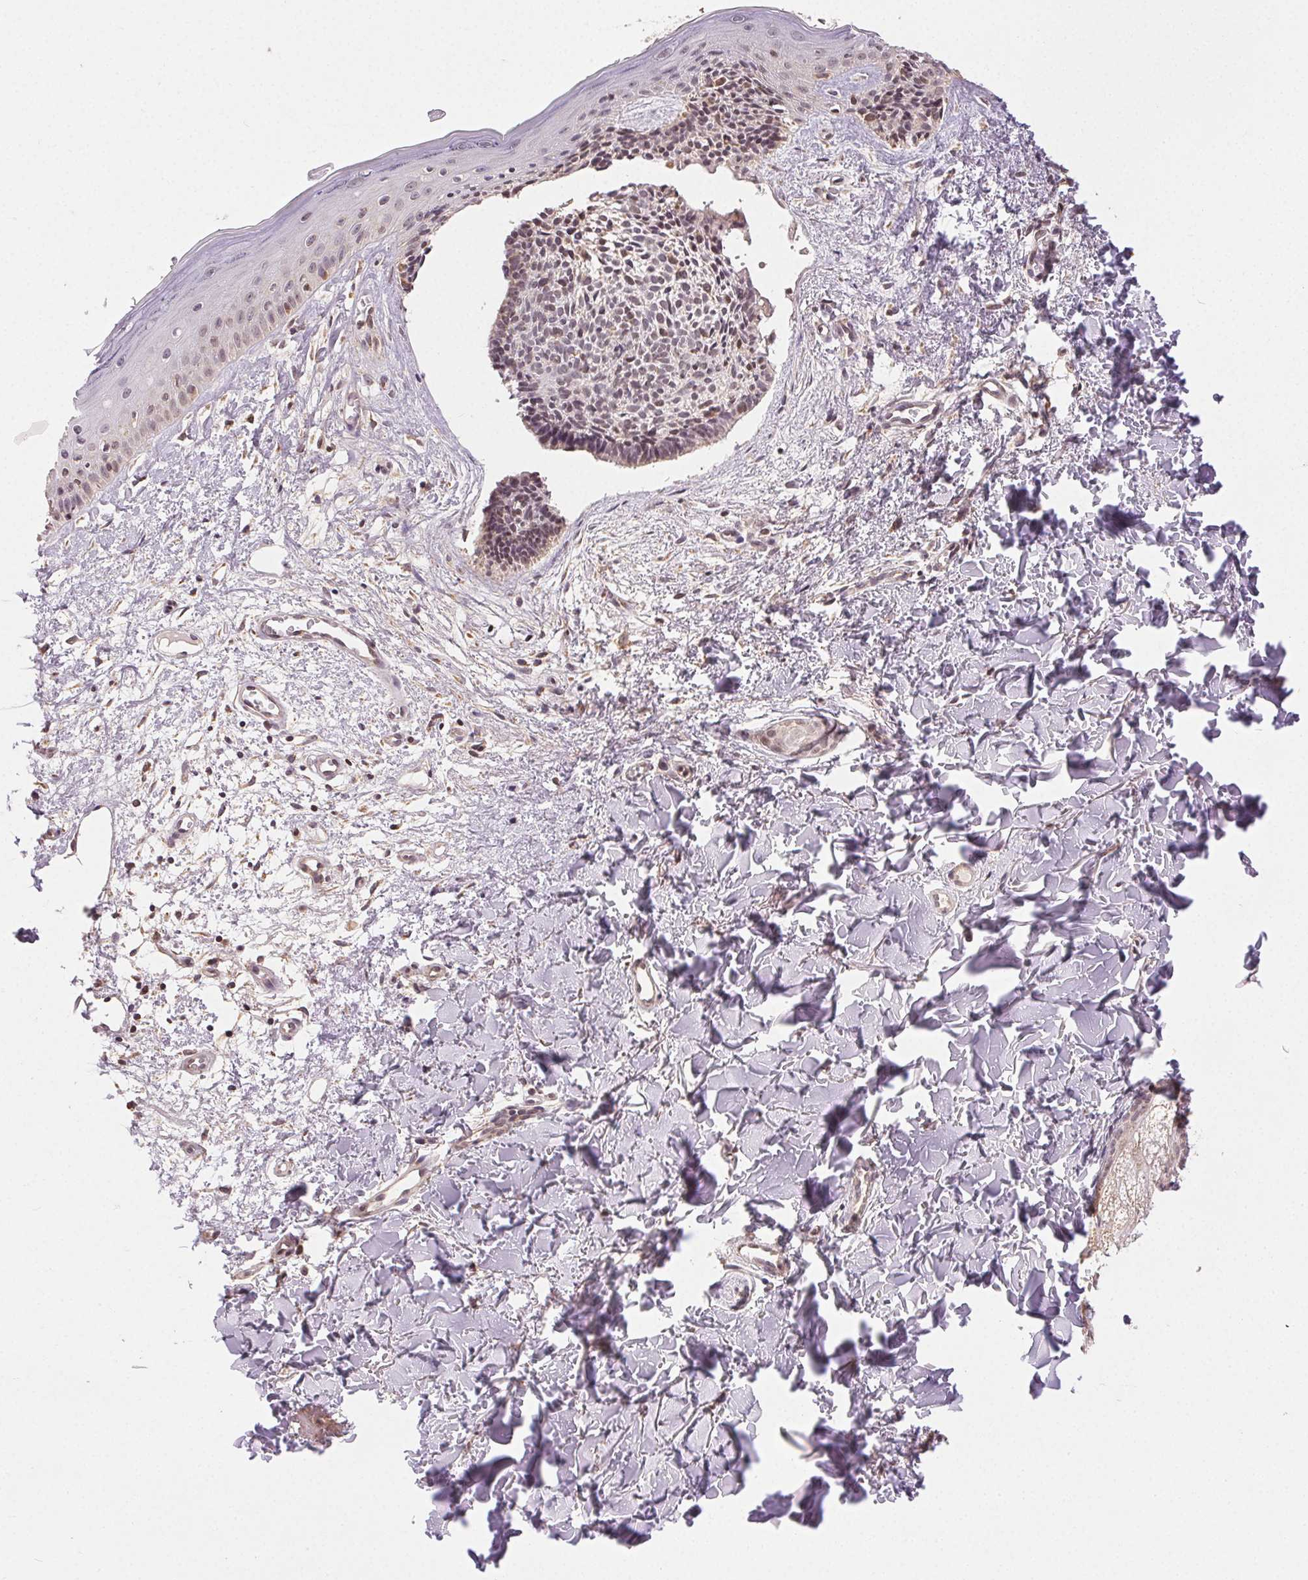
{"staining": {"intensity": "weak", "quantity": "25%-75%", "location": "nuclear"}, "tissue": "skin cancer", "cell_type": "Tumor cells", "image_type": "cancer", "snomed": [{"axis": "morphology", "description": "Basal cell carcinoma"}, {"axis": "topography", "description": "Skin"}], "caption": "Weak nuclear expression for a protein is identified in approximately 25%-75% of tumor cells of basal cell carcinoma (skin) using immunohistochemistry.", "gene": "PIWIL4", "patient": {"sex": "male", "age": 51}}